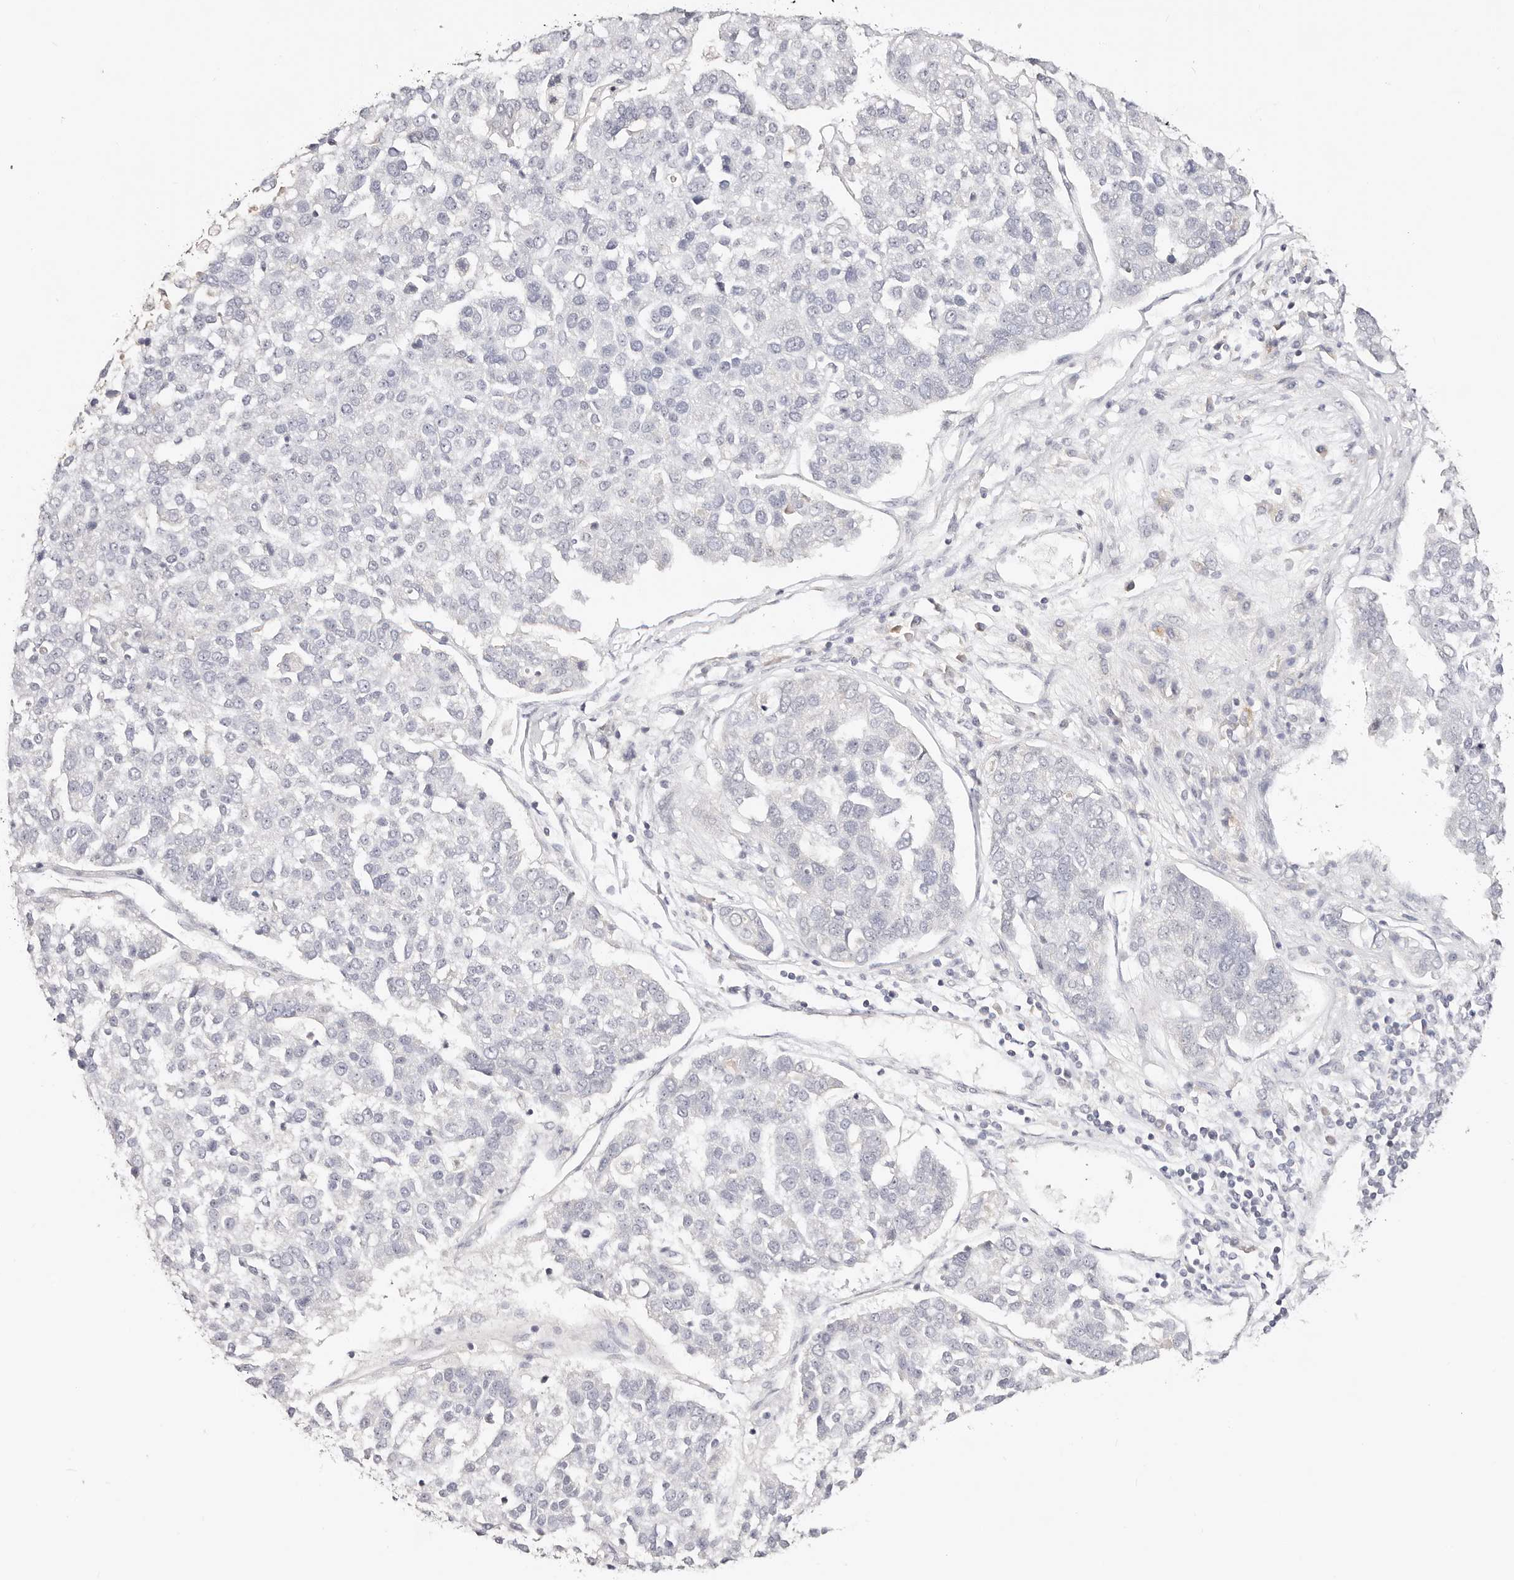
{"staining": {"intensity": "negative", "quantity": "none", "location": "none"}, "tissue": "pancreatic cancer", "cell_type": "Tumor cells", "image_type": "cancer", "snomed": [{"axis": "morphology", "description": "Adenocarcinoma, NOS"}, {"axis": "topography", "description": "Pancreas"}], "caption": "A photomicrograph of pancreatic cancer stained for a protein shows no brown staining in tumor cells.", "gene": "VIPAS39", "patient": {"sex": "female", "age": 61}}